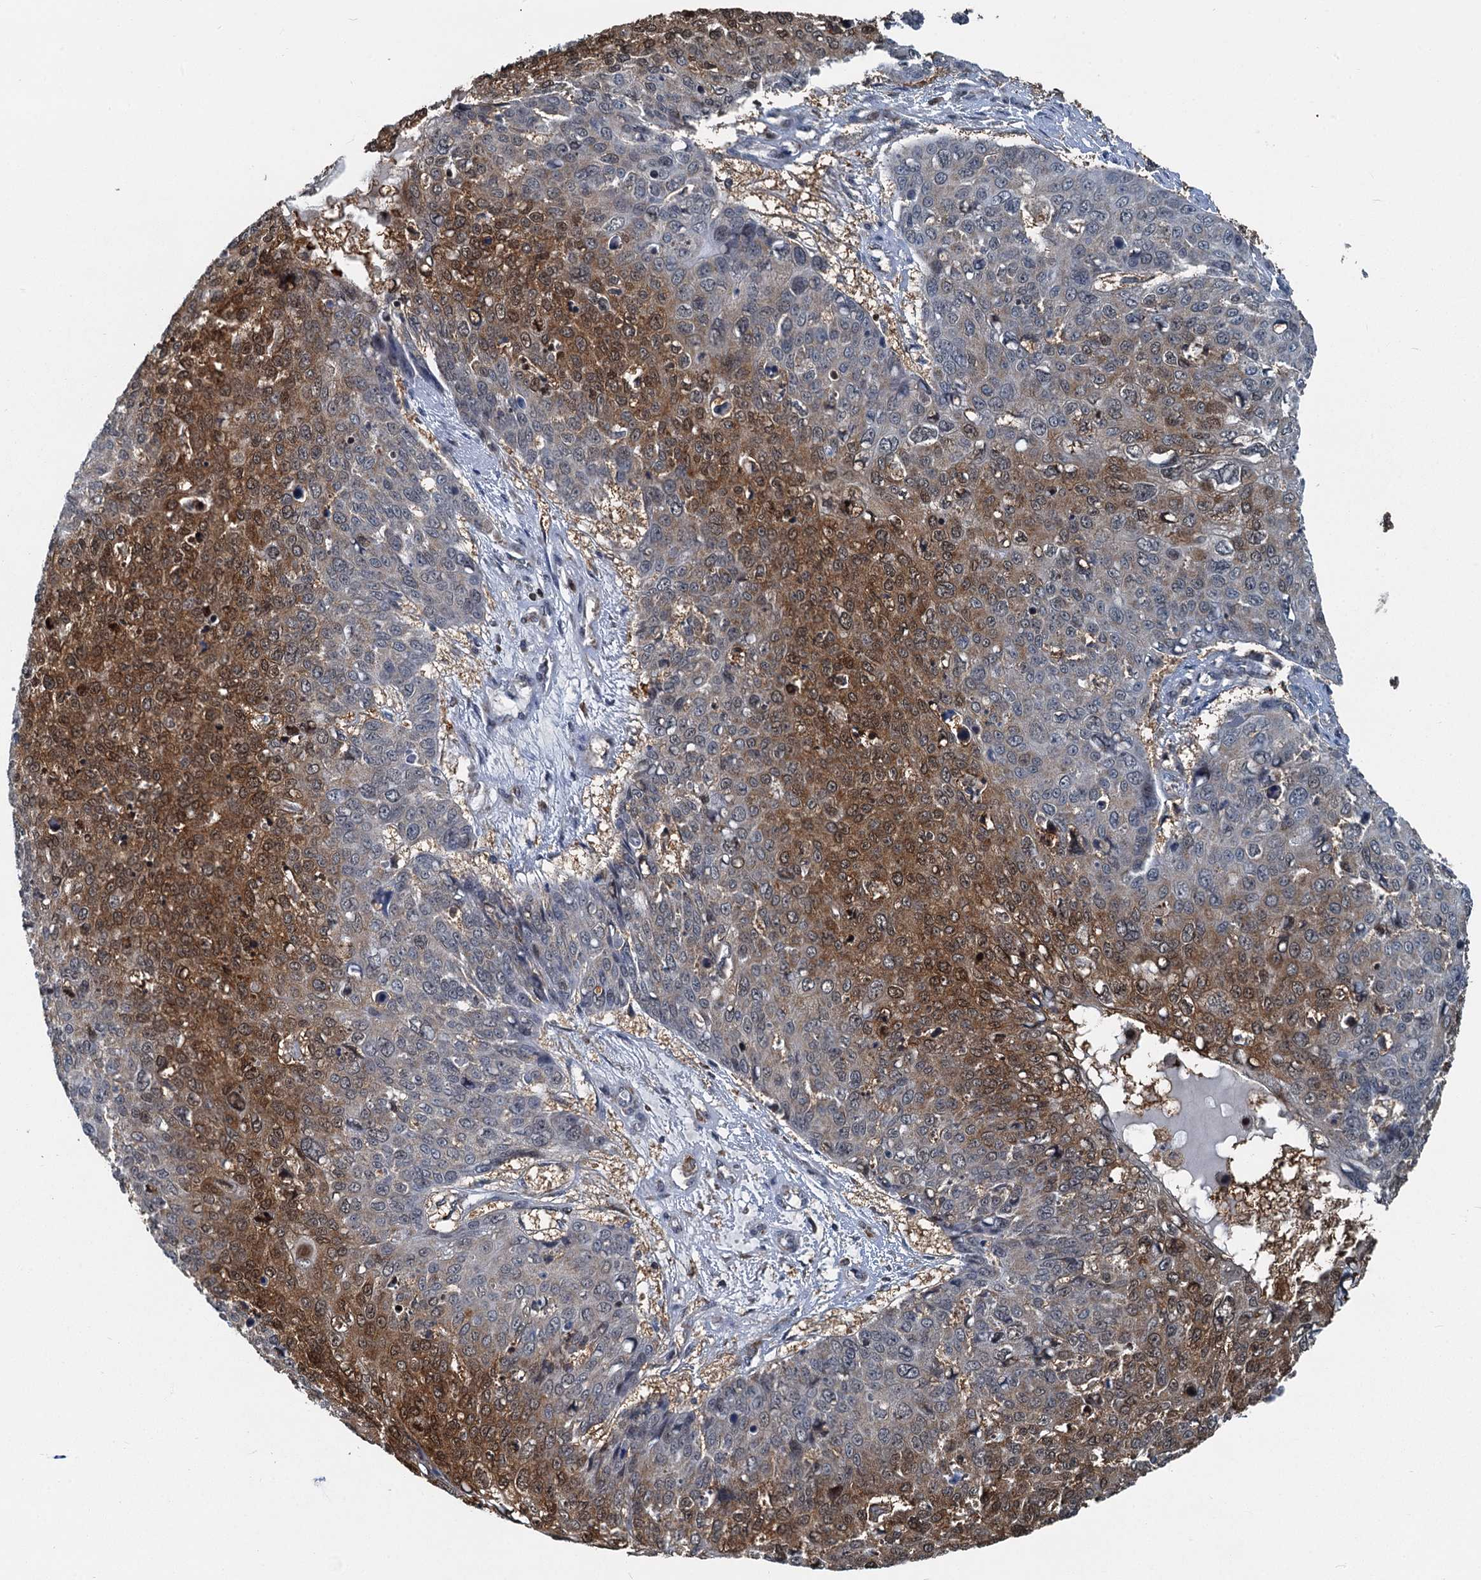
{"staining": {"intensity": "moderate", "quantity": "25%-75%", "location": "cytoplasmic/membranous,nuclear"}, "tissue": "skin cancer", "cell_type": "Tumor cells", "image_type": "cancer", "snomed": [{"axis": "morphology", "description": "Squamous cell carcinoma, NOS"}, {"axis": "topography", "description": "Skin"}], "caption": "Immunohistochemistry micrograph of human skin squamous cell carcinoma stained for a protein (brown), which exhibits medium levels of moderate cytoplasmic/membranous and nuclear expression in approximately 25%-75% of tumor cells.", "gene": "GPI", "patient": {"sex": "male", "age": 71}}